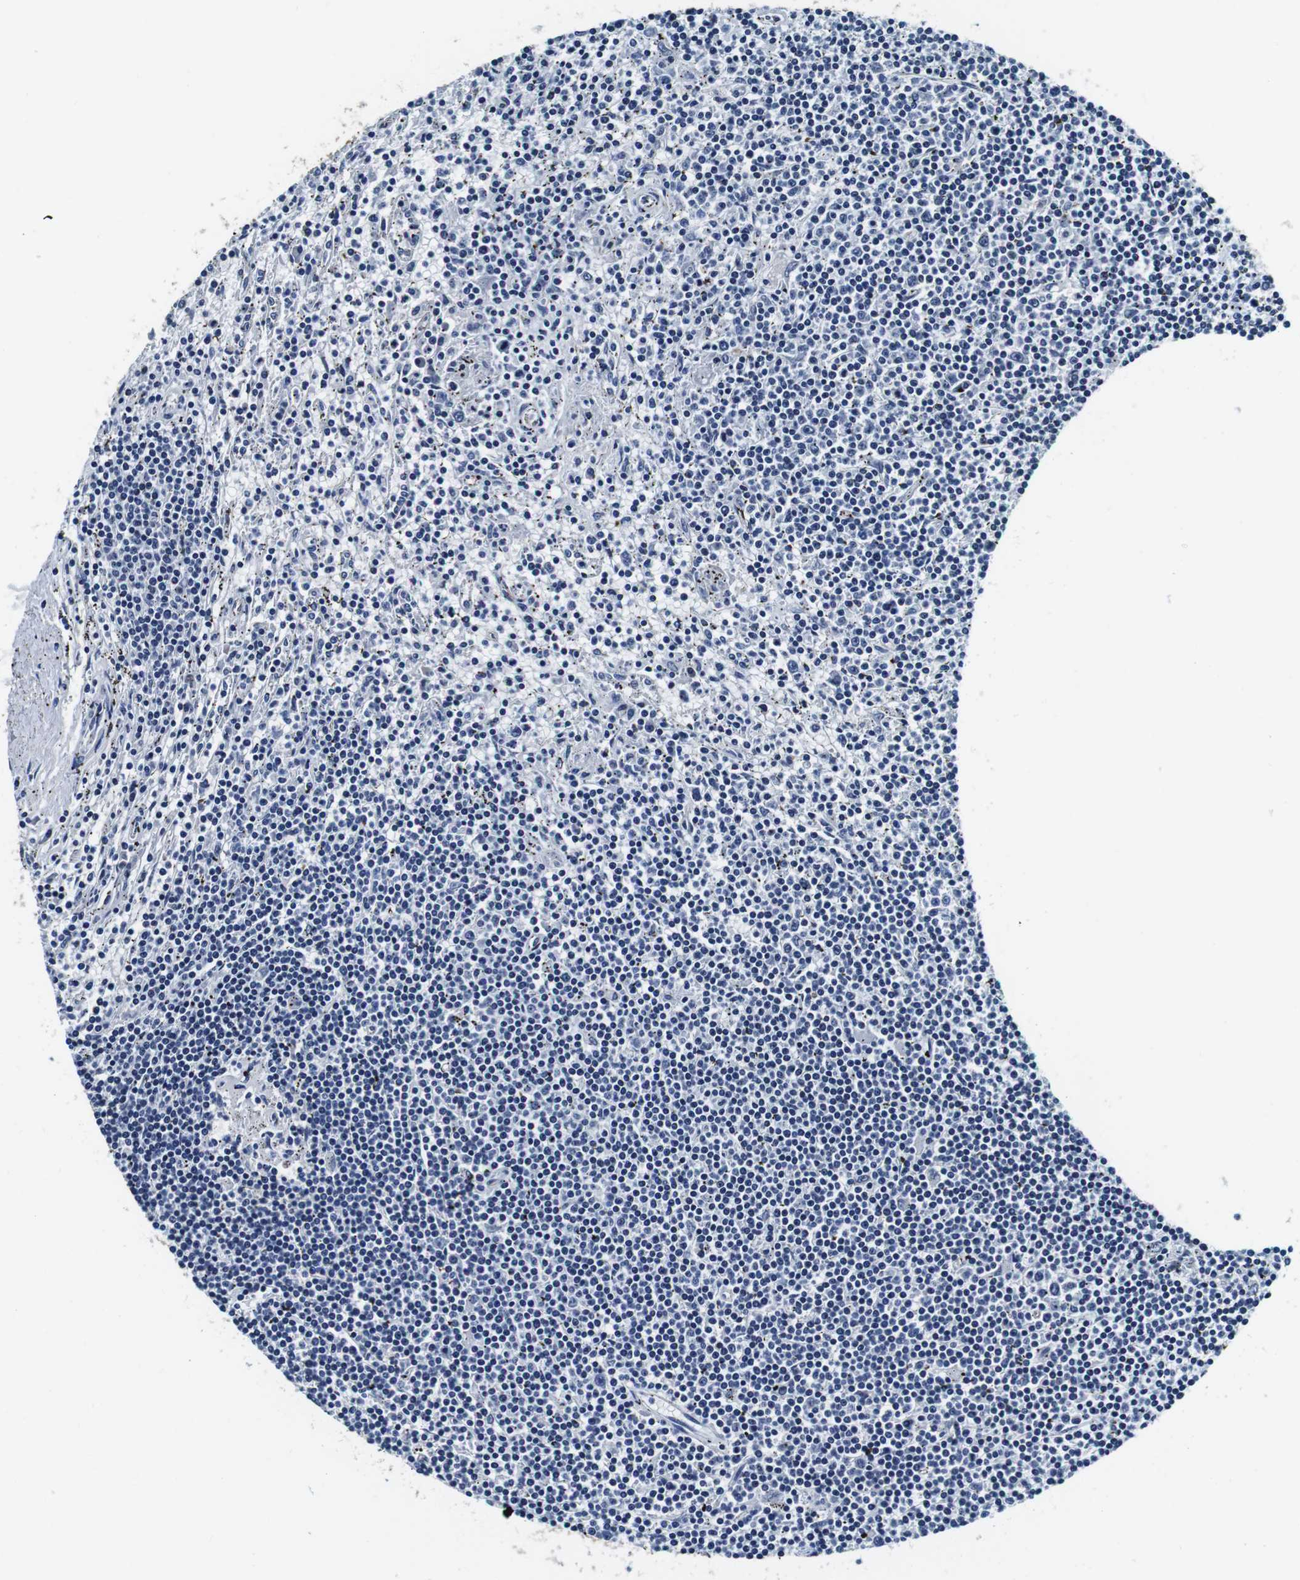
{"staining": {"intensity": "negative", "quantity": "none", "location": "none"}, "tissue": "lymphoma", "cell_type": "Tumor cells", "image_type": "cancer", "snomed": [{"axis": "morphology", "description": "Malignant lymphoma, non-Hodgkin's type, Low grade"}, {"axis": "topography", "description": "Spleen"}], "caption": "Tumor cells are negative for protein expression in human low-grade malignant lymphoma, non-Hodgkin's type.", "gene": "GJE1", "patient": {"sex": "male", "age": 76}}